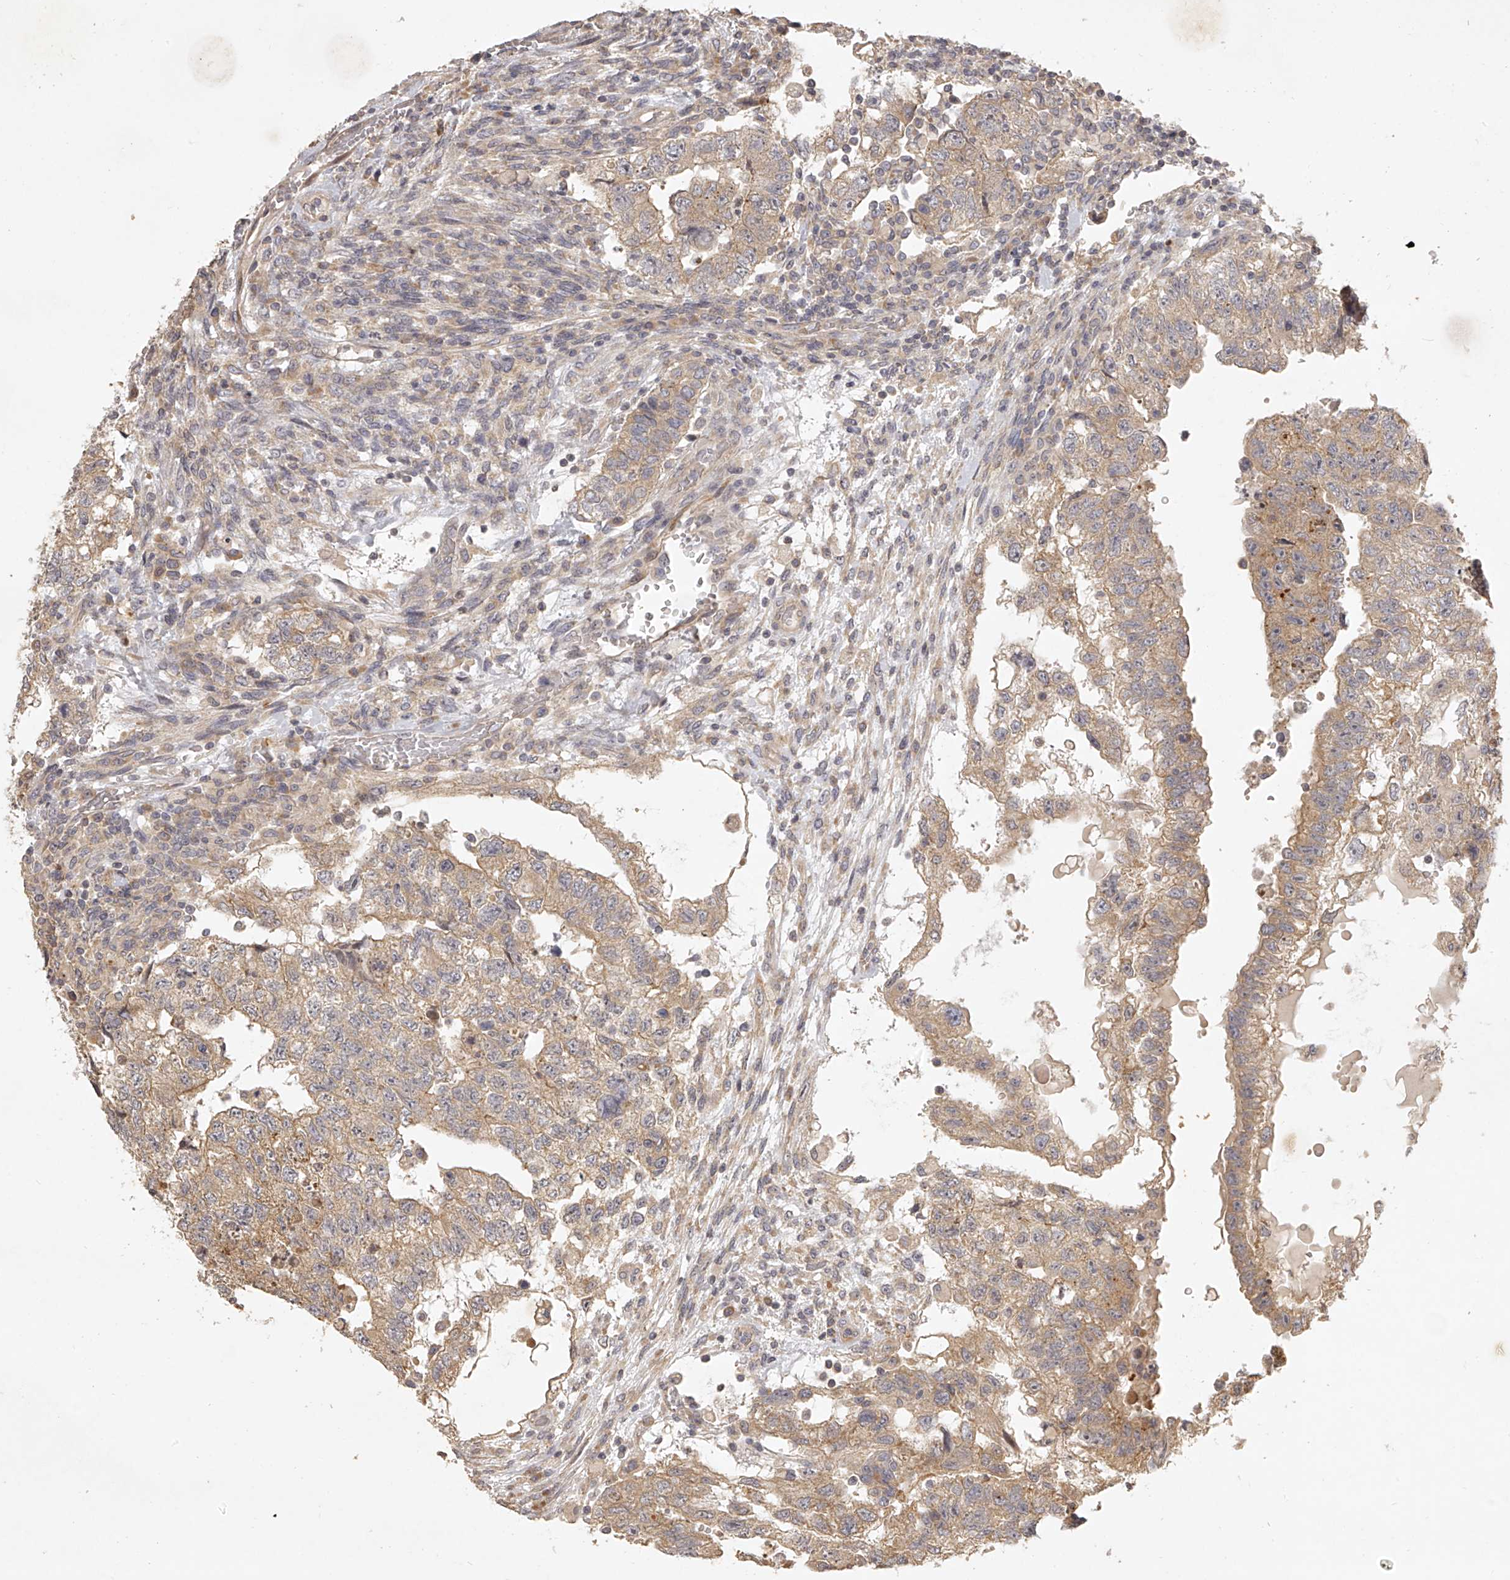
{"staining": {"intensity": "moderate", "quantity": ">75%", "location": "cytoplasmic/membranous"}, "tissue": "testis cancer", "cell_type": "Tumor cells", "image_type": "cancer", "snomed": [{"axis": "morphology", "description": "Carcinoma, Embryonal, NOS"}, {"axis": "topography", "description": "Testis"}], "caption": "Immunohistochemical staining of human testis embryonal carcinoma exhibits moderate cytoplasmic/membranous protein positivity in about >75% of tumor cells. Nuclei are stained in blue.", "gene": "DOCK9", "patient": {"sex": "male", "age": 36}}